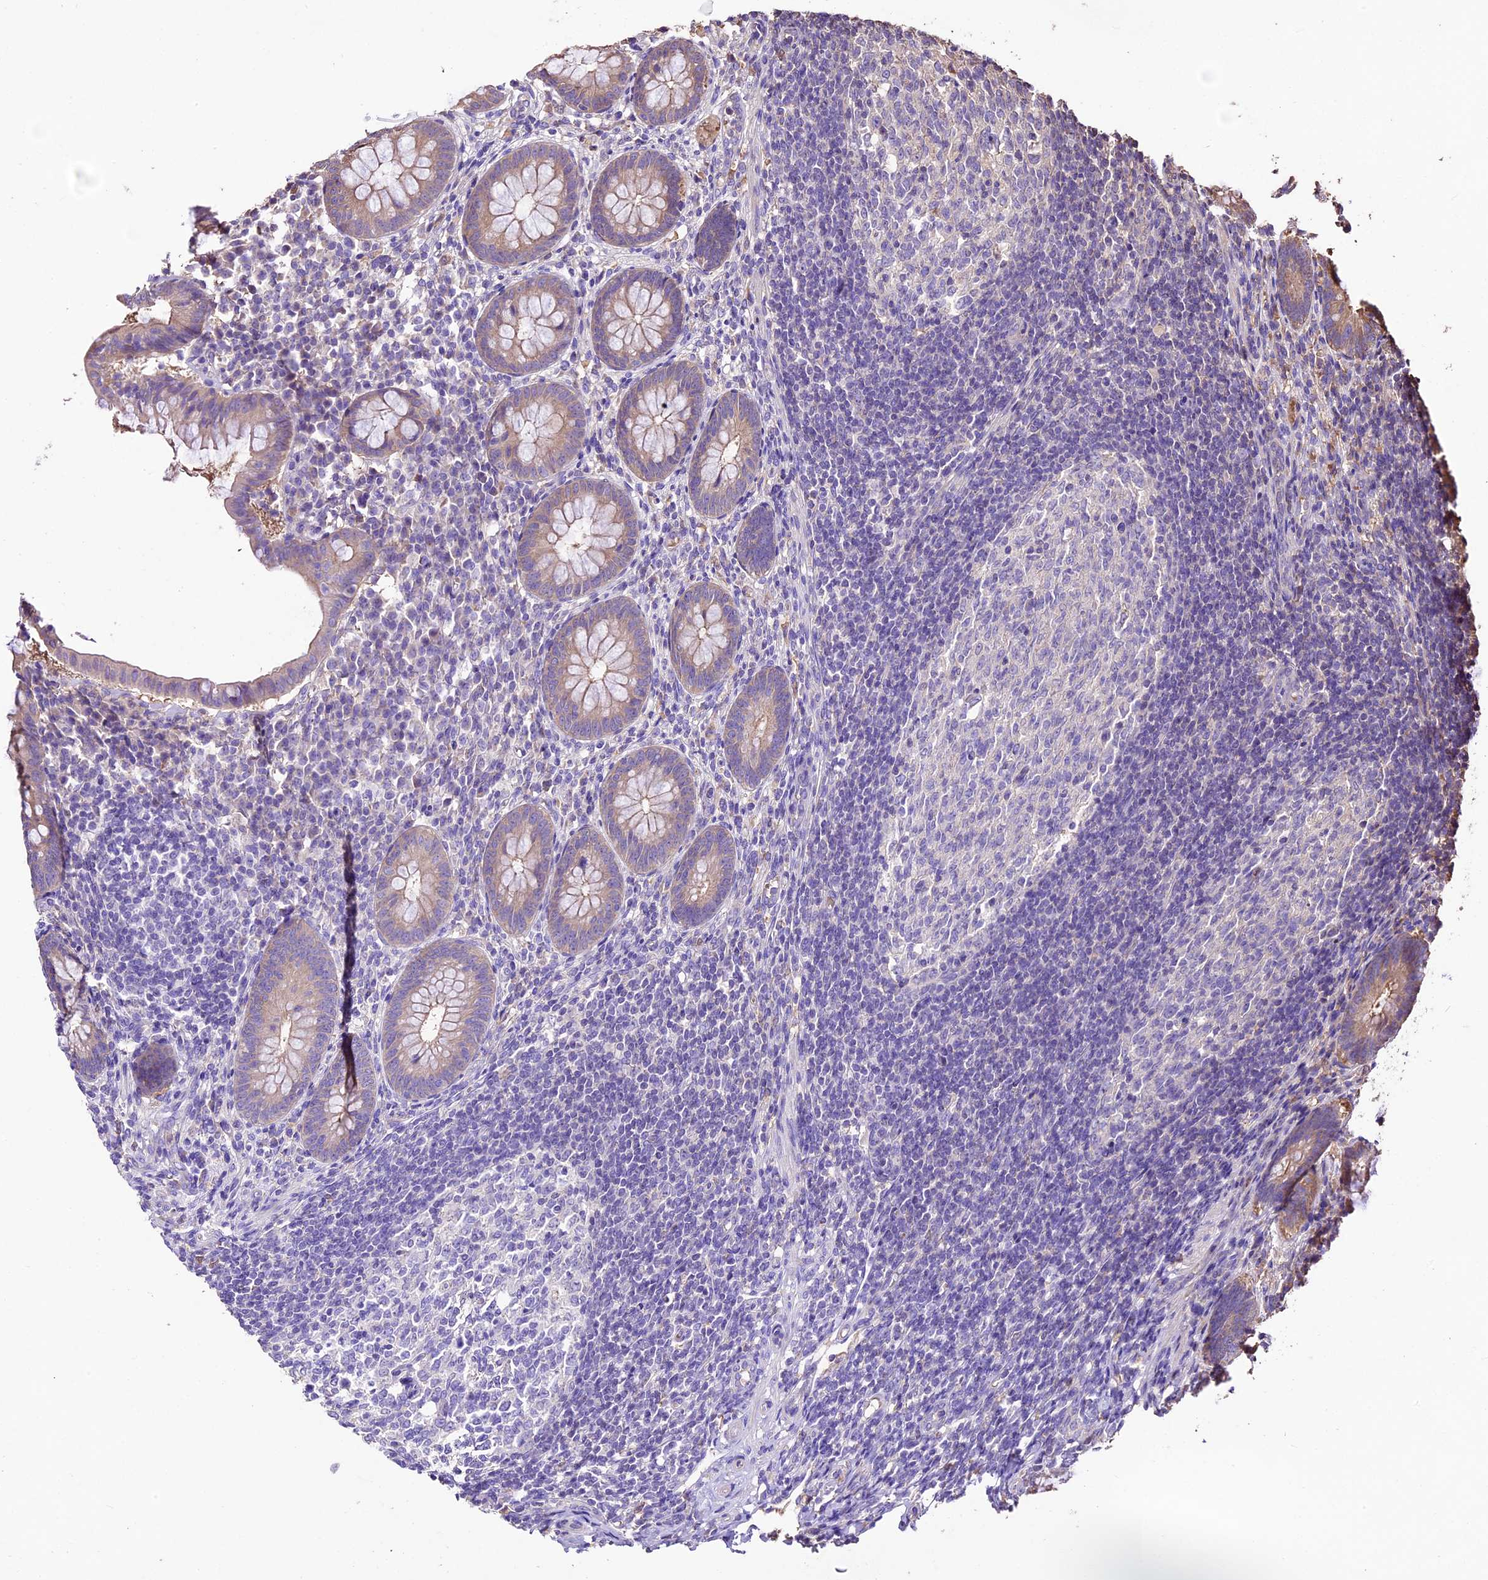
{"staining": {"intensity": "weak", "quantity": "<25%", "location": "cytoplasmic/membranous"}, "tissue": "appendix", "cell_type": "Glandular cells", "image_type": "normal", "snomed": [{"axis": "morphology", "description": "Normal tissue, NOS"}, {"axis": "topography", "description": "Appendix"}], "caption": "High power microscopy histopathology image of an immunohistochemistry (IHC) image of benign appendix, revealing no significant positivity in glandular cells. Nuclei are stained in blue.", "gene": "CRLF1", "patient": {"sex": "female", "age": 33}}